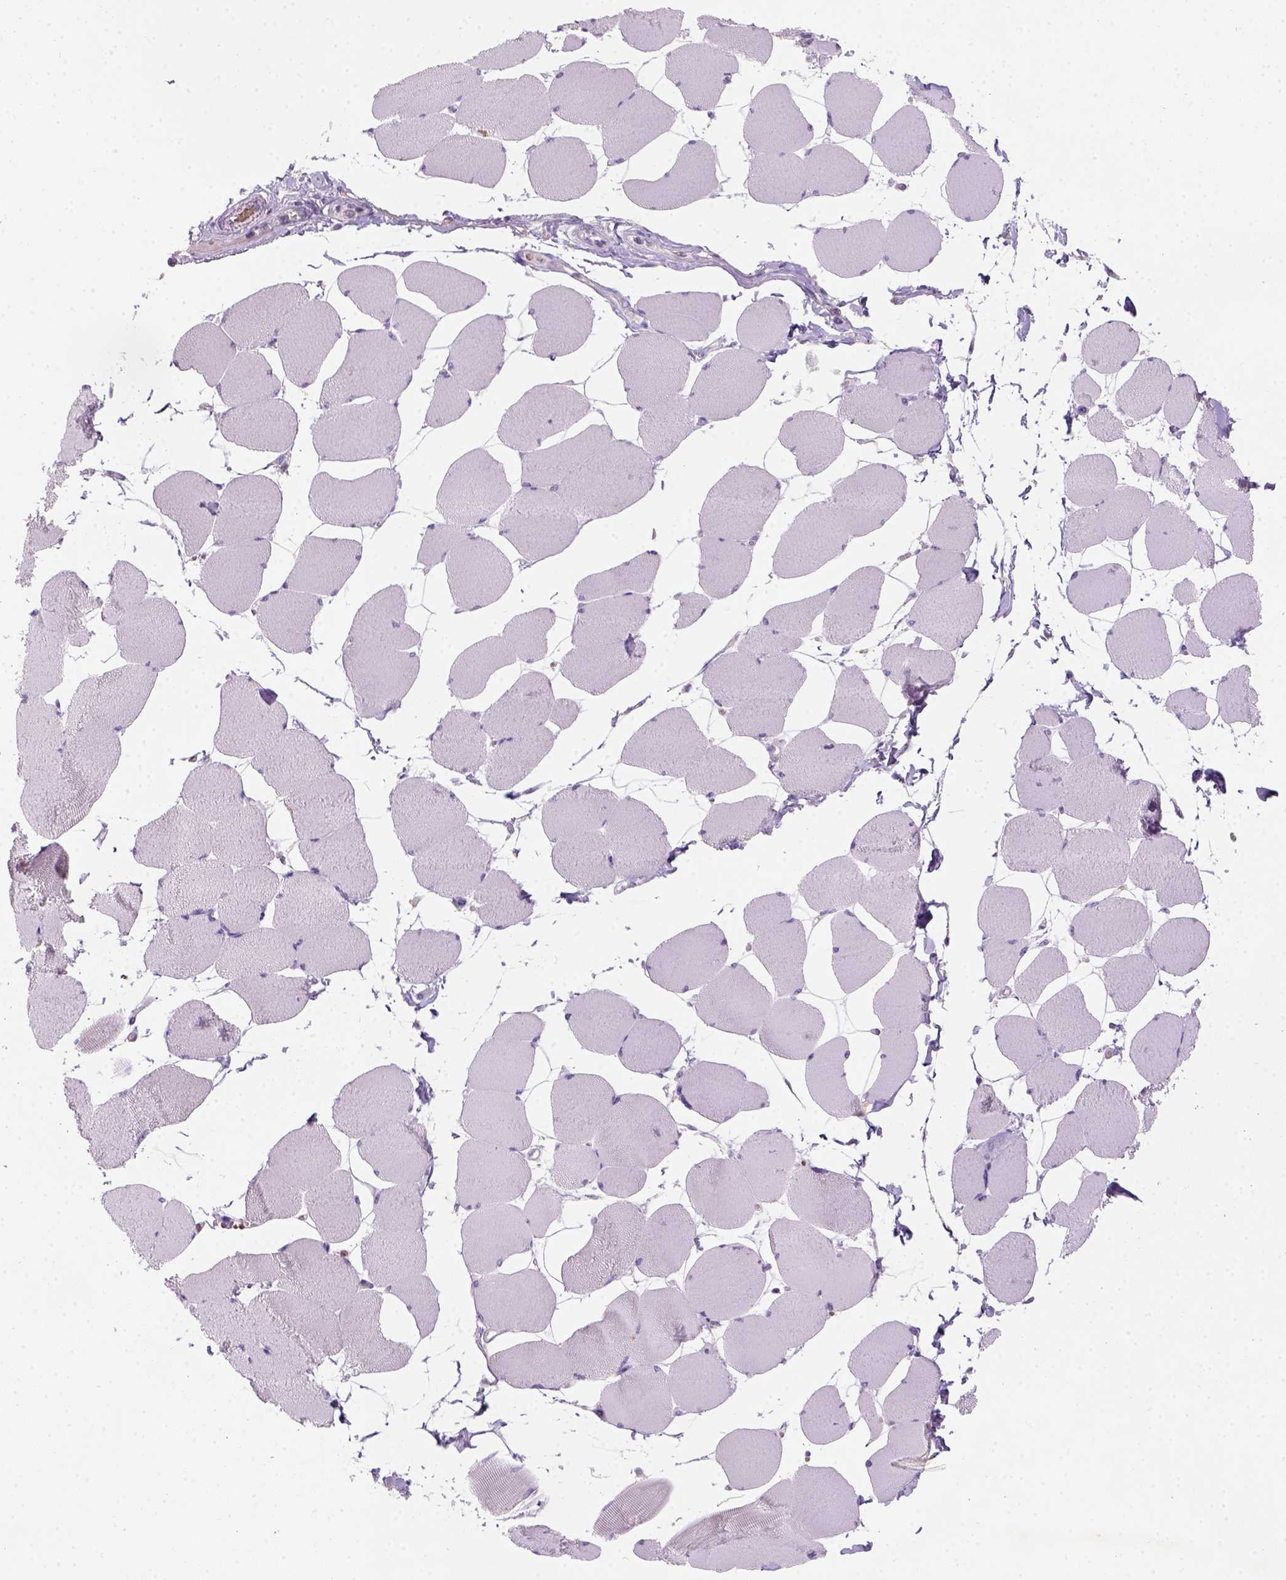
{"staining": {"intensity": "negative", "quantity": "none", "location": "none"}, "tissue": "skeletal muscle", "cell_type": "Myocytes", "image_type": "normal", "snomed": [{"axis": "morphology", "description": "Normal tissue, NOS"}, {"axis": "topography", "description": "Skeletal muscle"}], "caption": "IHC of benign human skeletal muscle shows no positivity in myocytes.", "gene": "ZMAT4", "patient": {"sex": "female", "age": 75}}